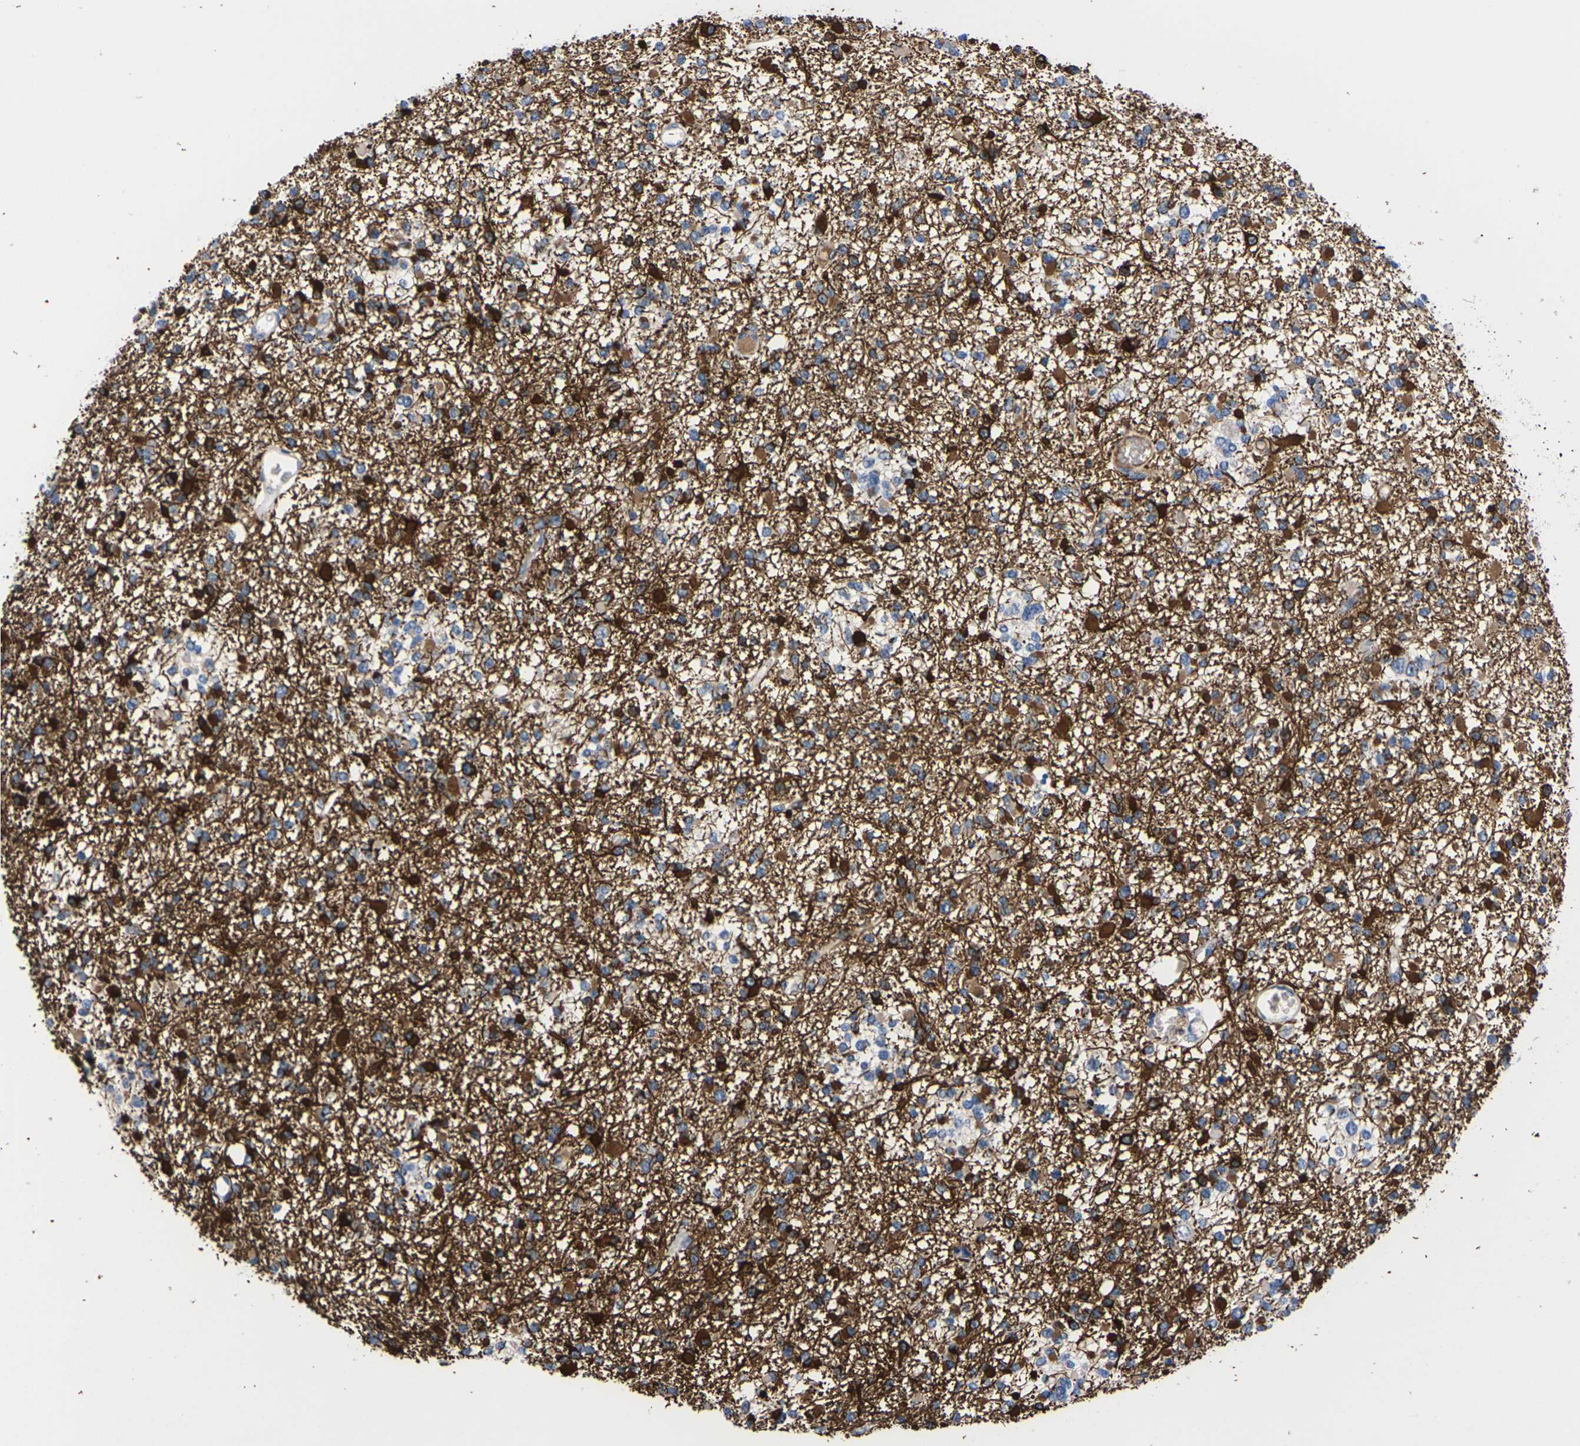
{"staining": {"intensity": "strong", "quantity": ">75%", "location": "cytoplasmic/membranous"}, "tissue": "glioma", "cell_type": "Tumor cells", "image_type": "cancer", "snomed": [{"axis": "morphology", "description": "Glioma, malignant, Low grade"}, {"axis": "topography", "description": "Brain"}], "caption": "Tumor cells demonstrate high levels of strong cytoplasmic/membranous positivity in approximately >75% of cells in human glioma.", "gene": "FAM210A", "patient": {"sex": "female", "age": 22}}